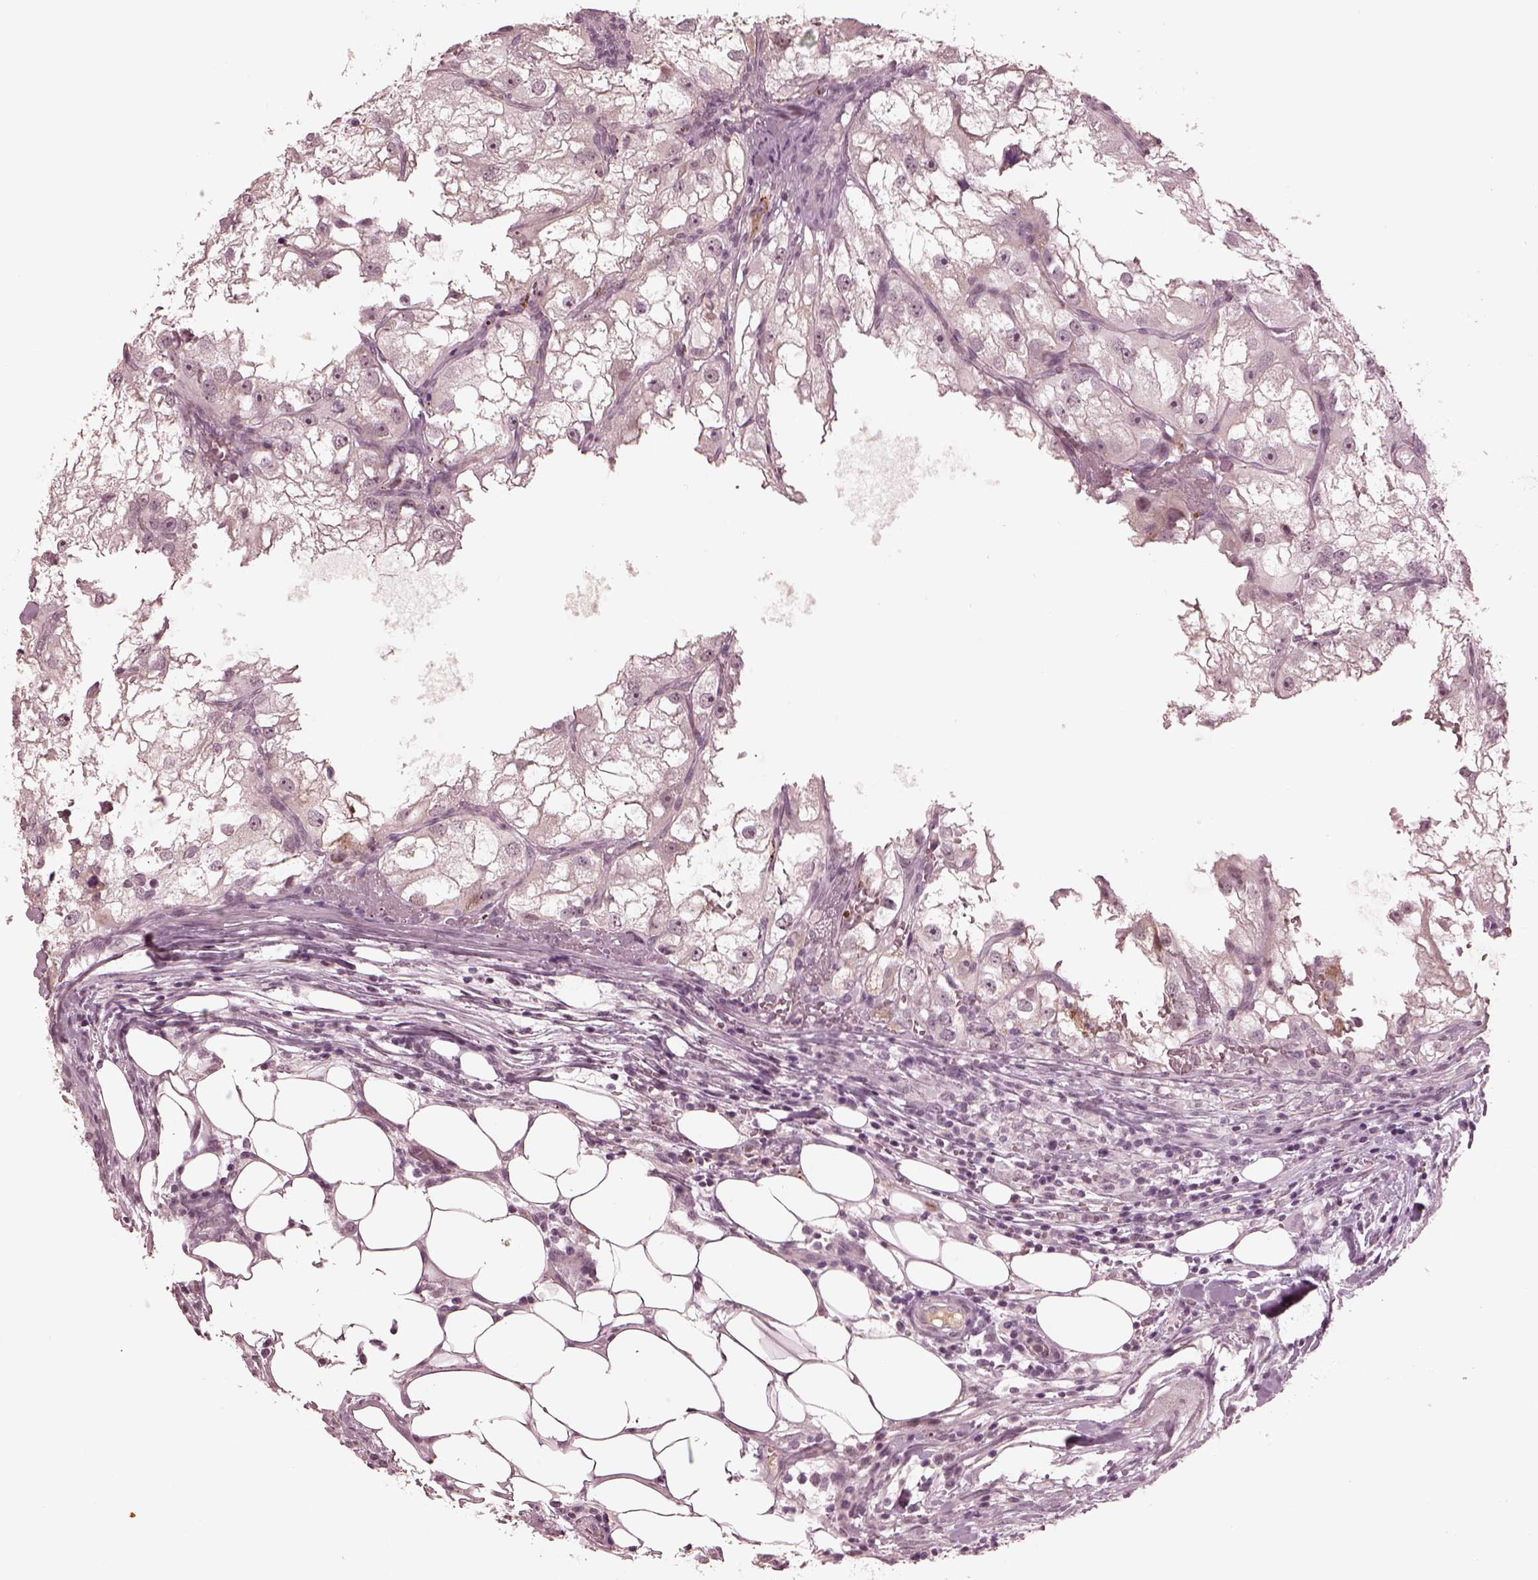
{"staining": {"intensity": "negative", "quantity": "none", "location": "none"}, "tissue": "renal cancer", "cell_type": "Tumor cells", "image_type": "cancer", "snomed": [{"axis": "morphology", "description": "Adenocarcinoma, NOS"}, {"axis": "topography", "description": "Kidney"}], "caption": "An image of adenocarcinoma (renal) stained for a protein shows no brown staining in tumor cells. (Brightfield microscopy of DAB immunohistochemistry at high magnification).", "gene": "KCNA2", "patient": {"sex": "male", "age": 59}}